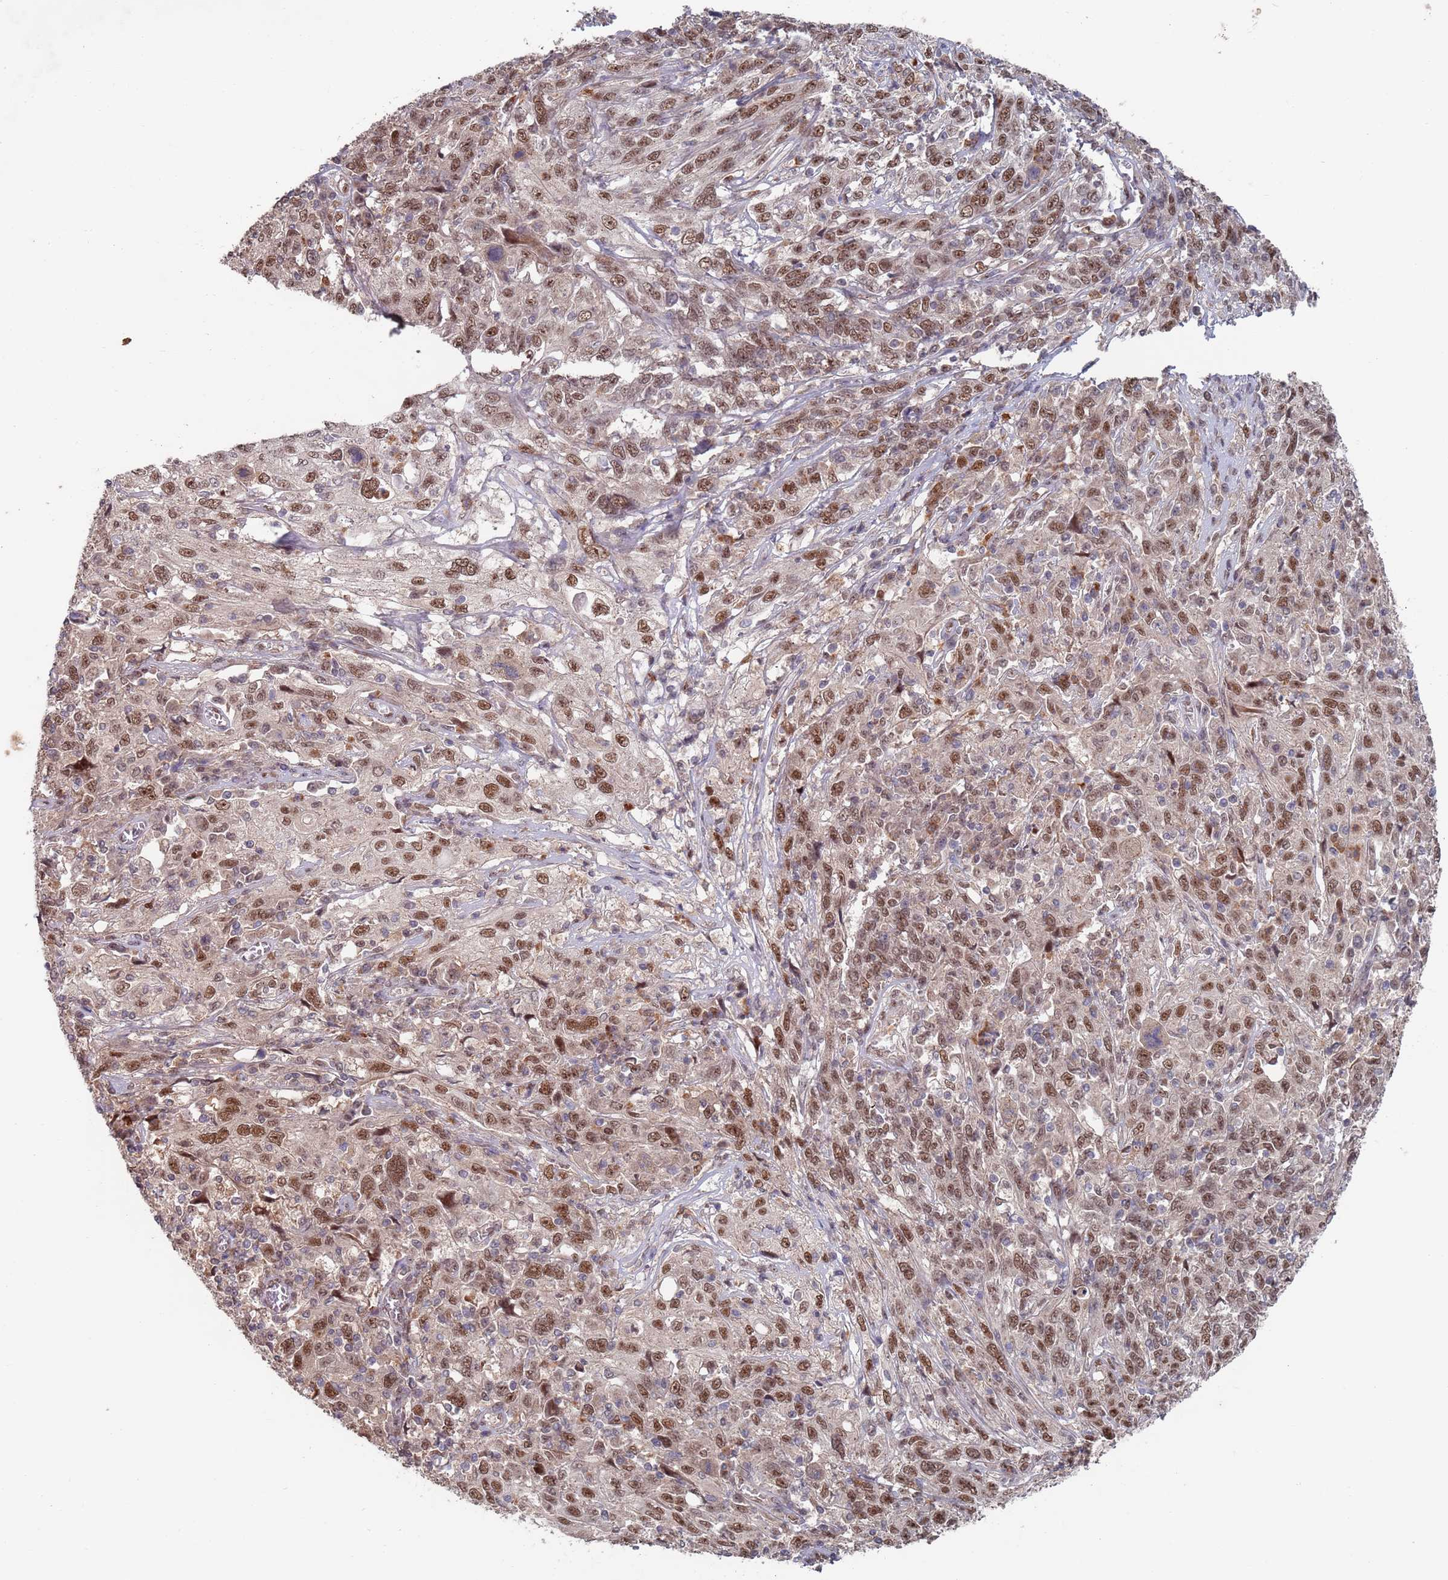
{"staining": {"intensity": "moderate", "quantity": ">75%", "location": "nuclear"}, "tissue": "cervical cancer", "cell_type": "Tumor cells", "image_type": "cancer", "snomed": [{"axis": "morphology", "description": "Squamous cell carcinoma, NOS"}, {"axis": "topography", "description": "Cervix"}], "caption": "Moderate nuclear expression is present in about >75% of tumor cells in cervical squamous cell carcinoma. (DAB IHC, brown staining for protein, blue staining for nuclei).", "gene": "RPP25", "patient": {"sex": "female", "age": 46}}